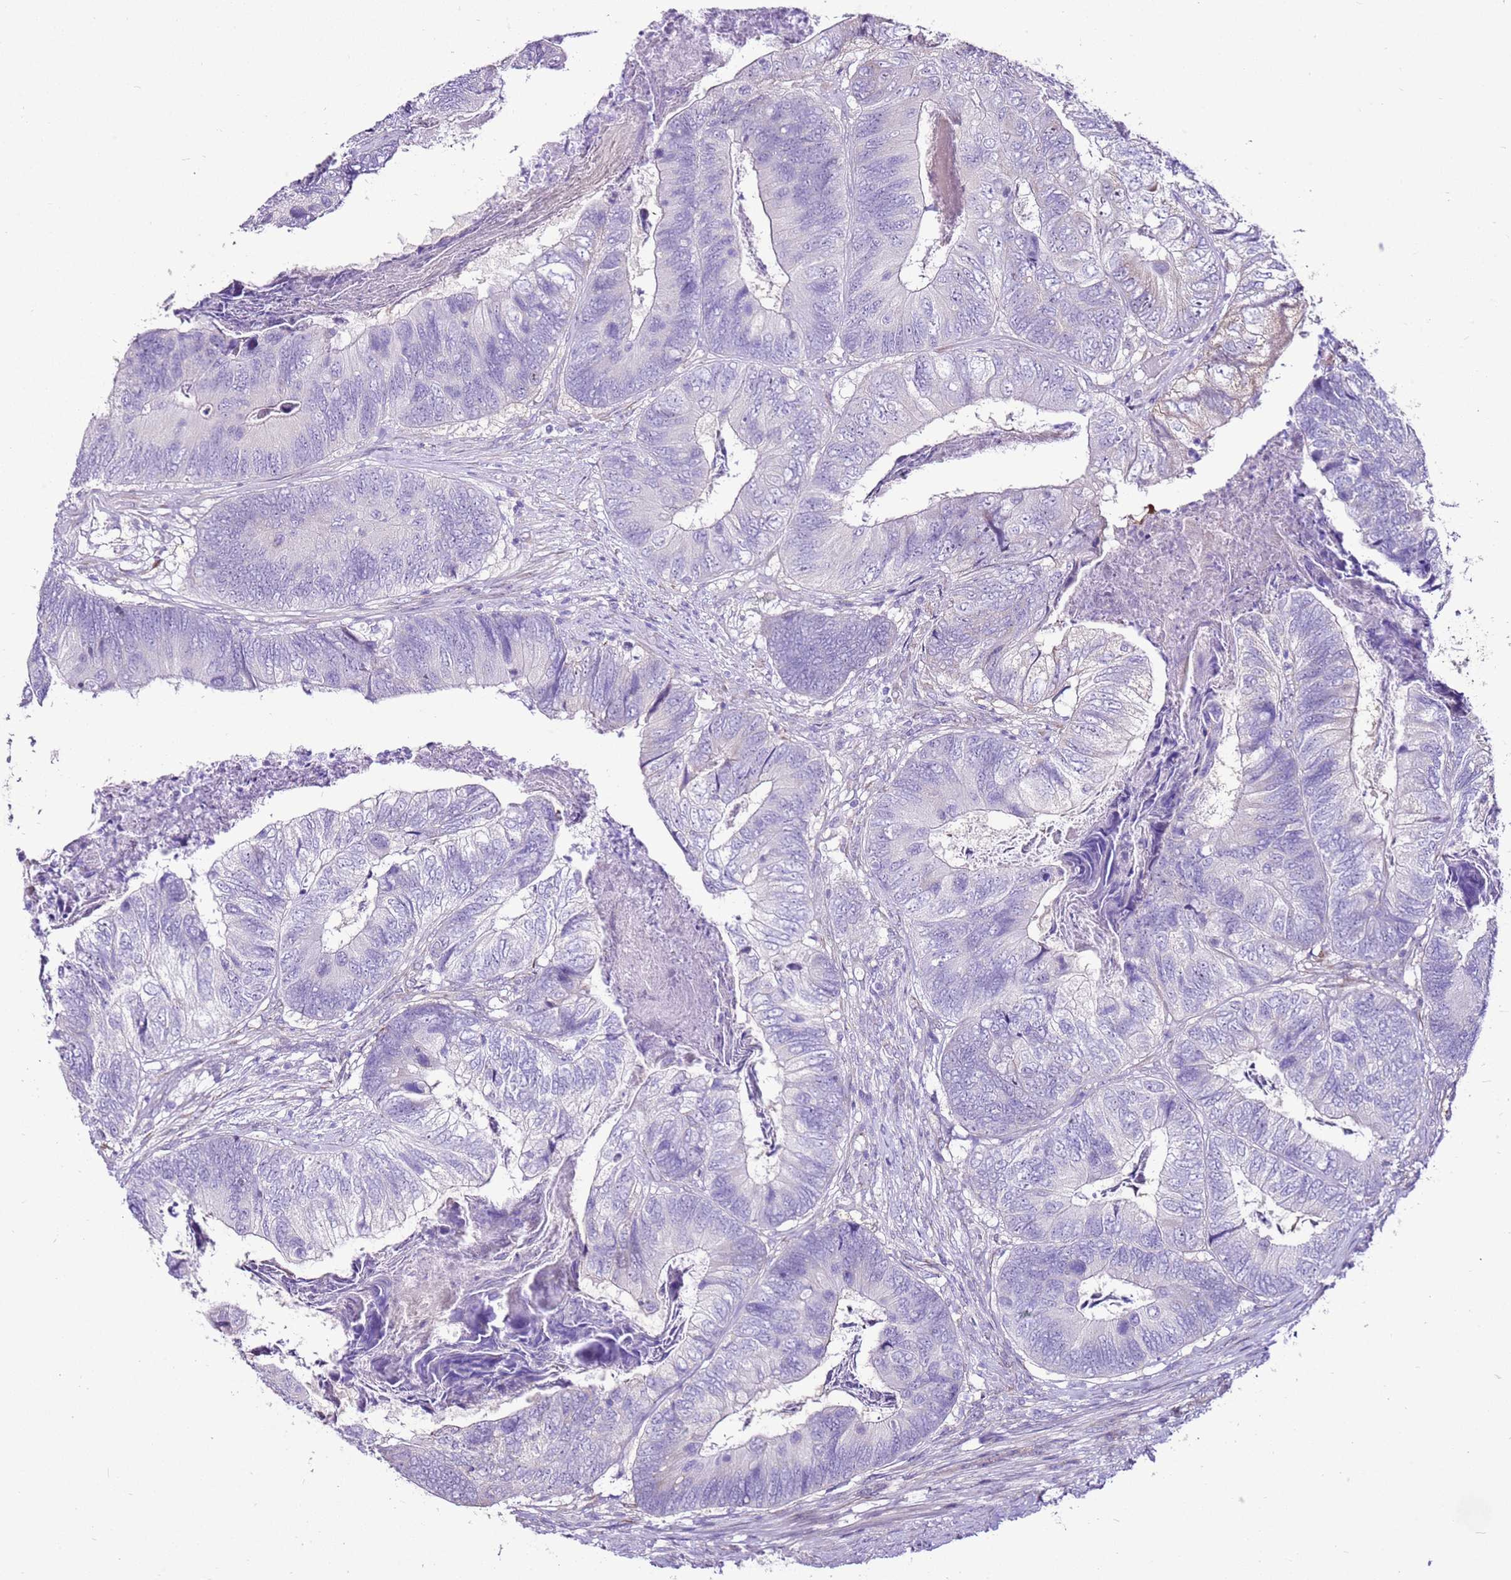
{"staining": {"intensity": "negative", "quantity": "none", "location": "none"}, "tissue": "colorectal cancer", "cell_type": "Tumor cells", "image_type": "cancer", "snomed": [{"axis": "morphology", "description": "Adenocarcinoma, NOS"}, {"axis": "topography", "description": "Colon"}], "caption": "High magnification brightfield microscopy of colorectal adenocarcinoma stained with DAB (3,3'-diaminobenzidine) (brown) and counterstained with hematoxylin (blue): tumor cells show no significant expression.", "gene": "SLC38A5", "patient": {"sex": "female", "age": 67}}